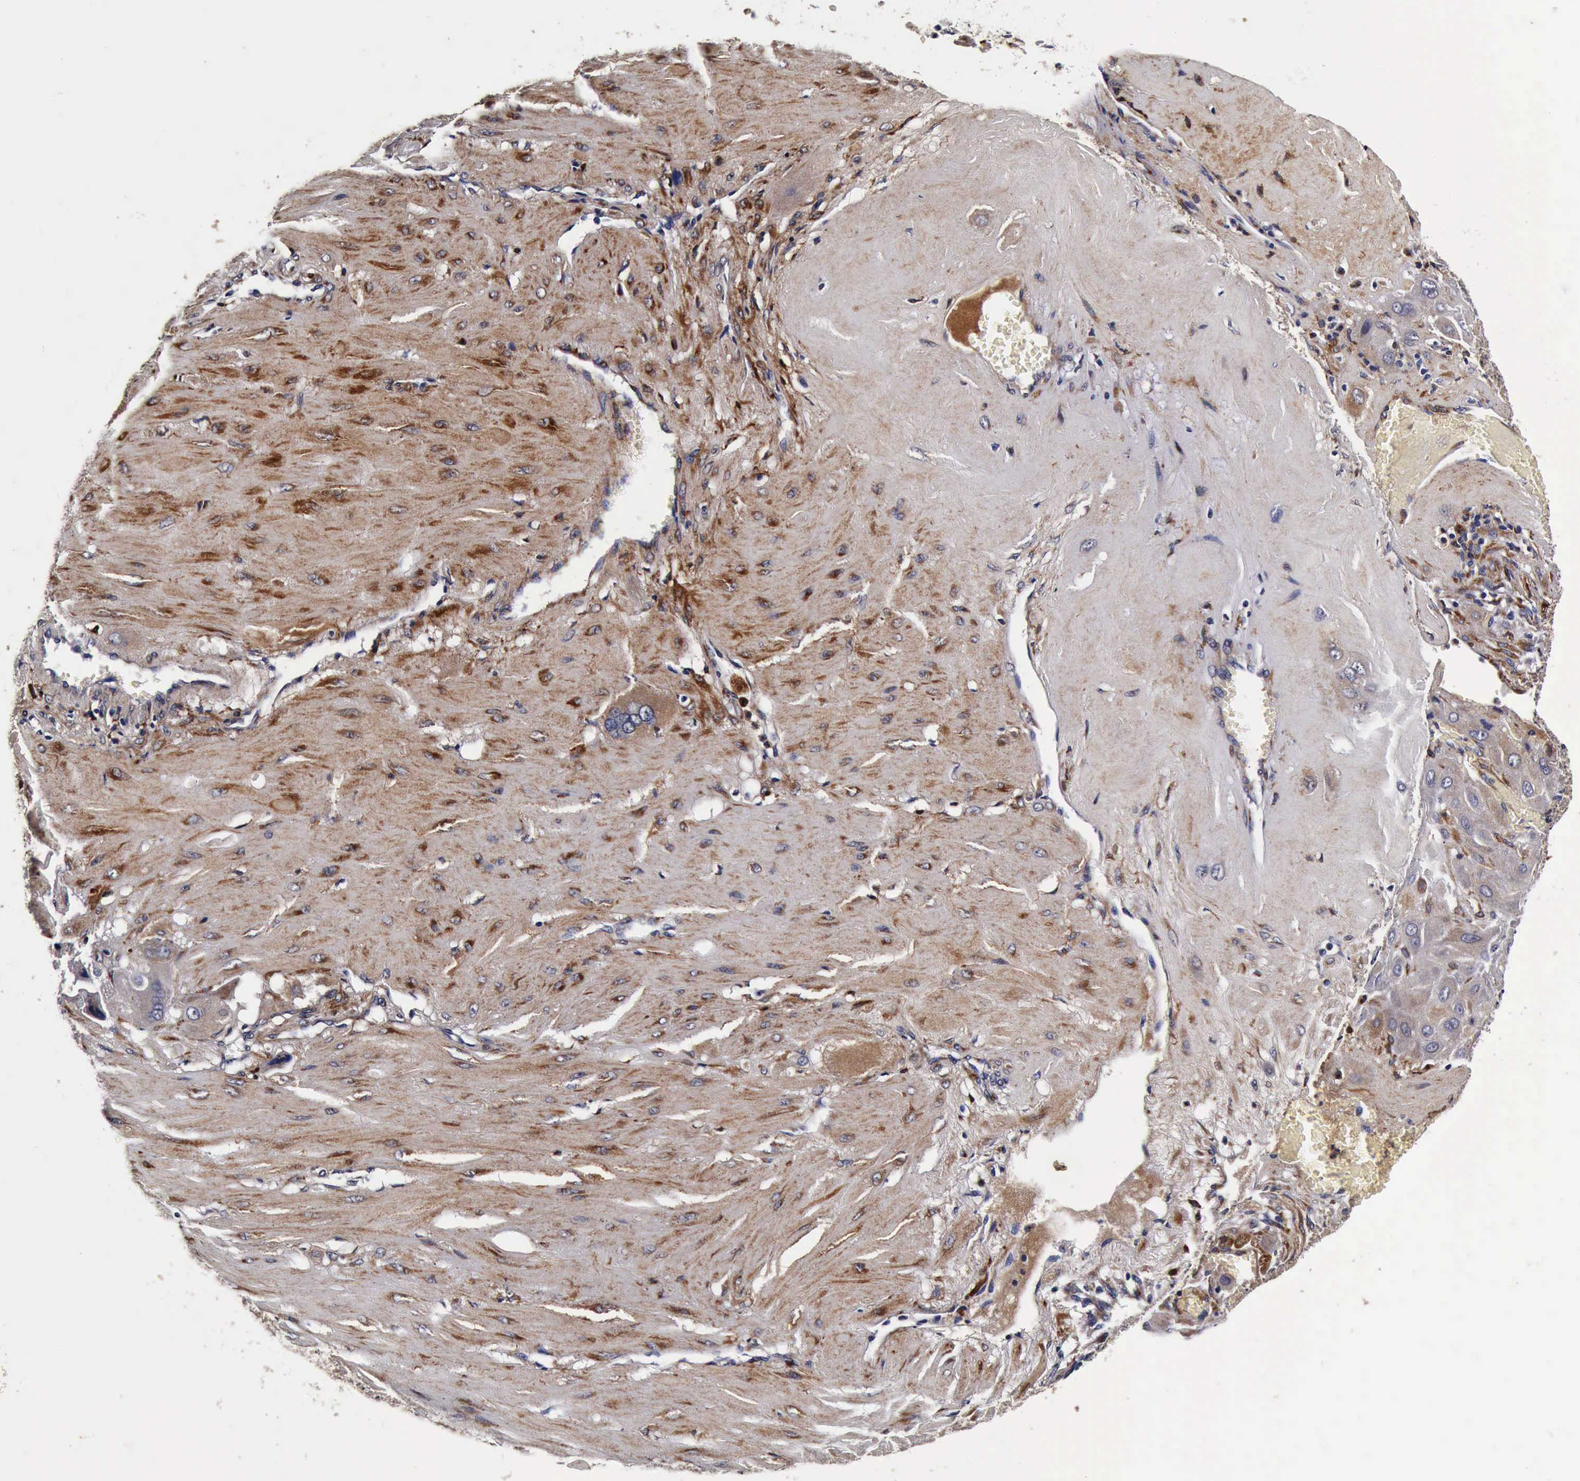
{"staining": {"intensity": "strong", "quantity": "25%-75%", "location": "cytoplasmic/membranous"}, "tissue": "cervical cancer", "cell_type": "Tumor cells", "image_type": "cancer", "snomed": [{"axis": "morphology", "description": "Squamous cell carcinoma, NOS"}, {"axis": "topography", "description": "Cervix"}], "caption": "This micrograph displays squamous cell carcinoma (cervical) stained with immunohistochemistry to label a protein in brown. The cytoplasmic/membranous of tumor cells show strong positivity for the protein. Nuclei are counter-stained blue.", "gene": "CST3", "patient": {"sex": "female", "age": 34}}